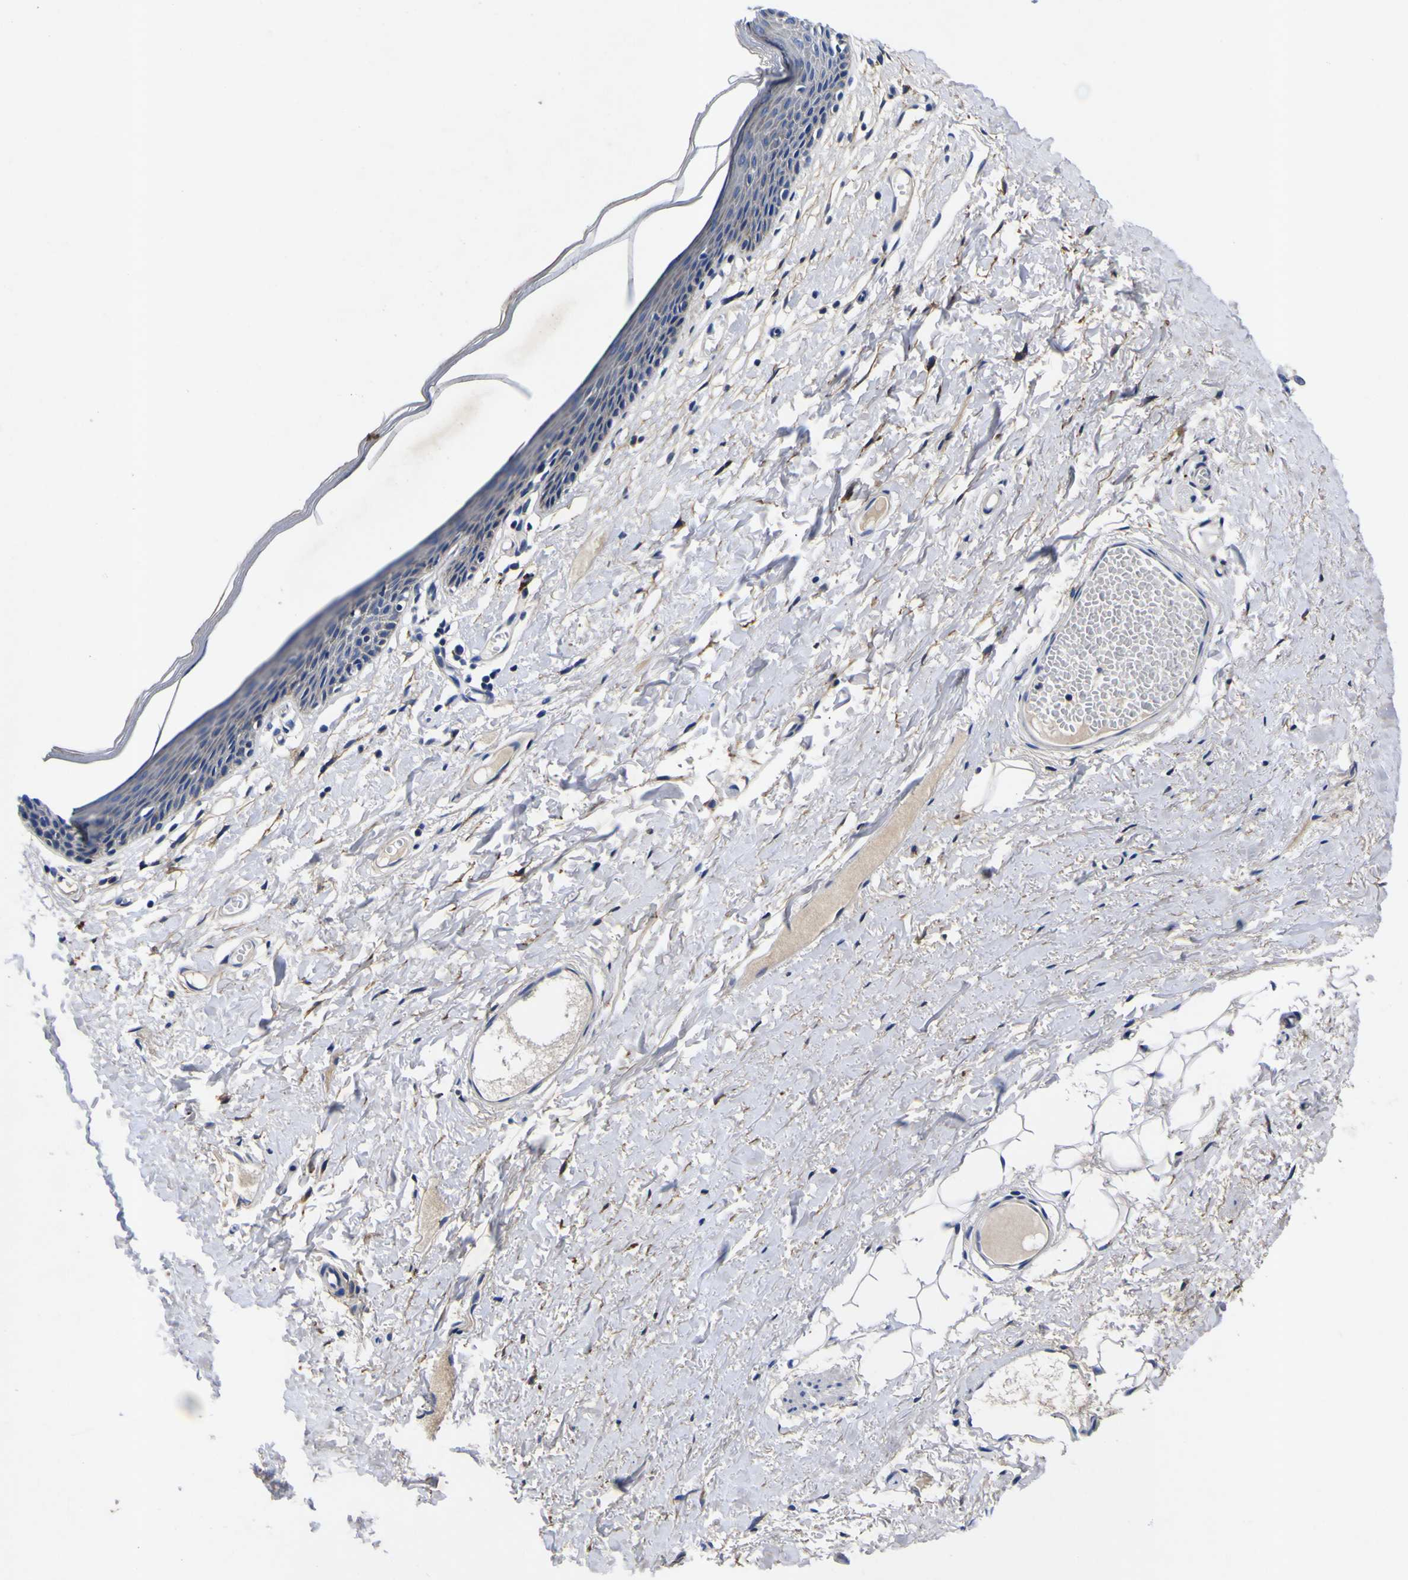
{"staining": {"intensity": "negative", "quantity": "none", "location": "none"}, "tissue": "skin", "cell_type": "Epidermal cells", "image_type": "normal", "snomed": [{"axis": "morphology", "description": "Normal tissue, NOS"}, {"axis": "topography", "description": "Vulva"}], "caption": "Immunohistochemistry of normal skin reveals no staining in epidermal cells.", "gene": "VASN", "patient": {"sex": "female", "age": 54}}